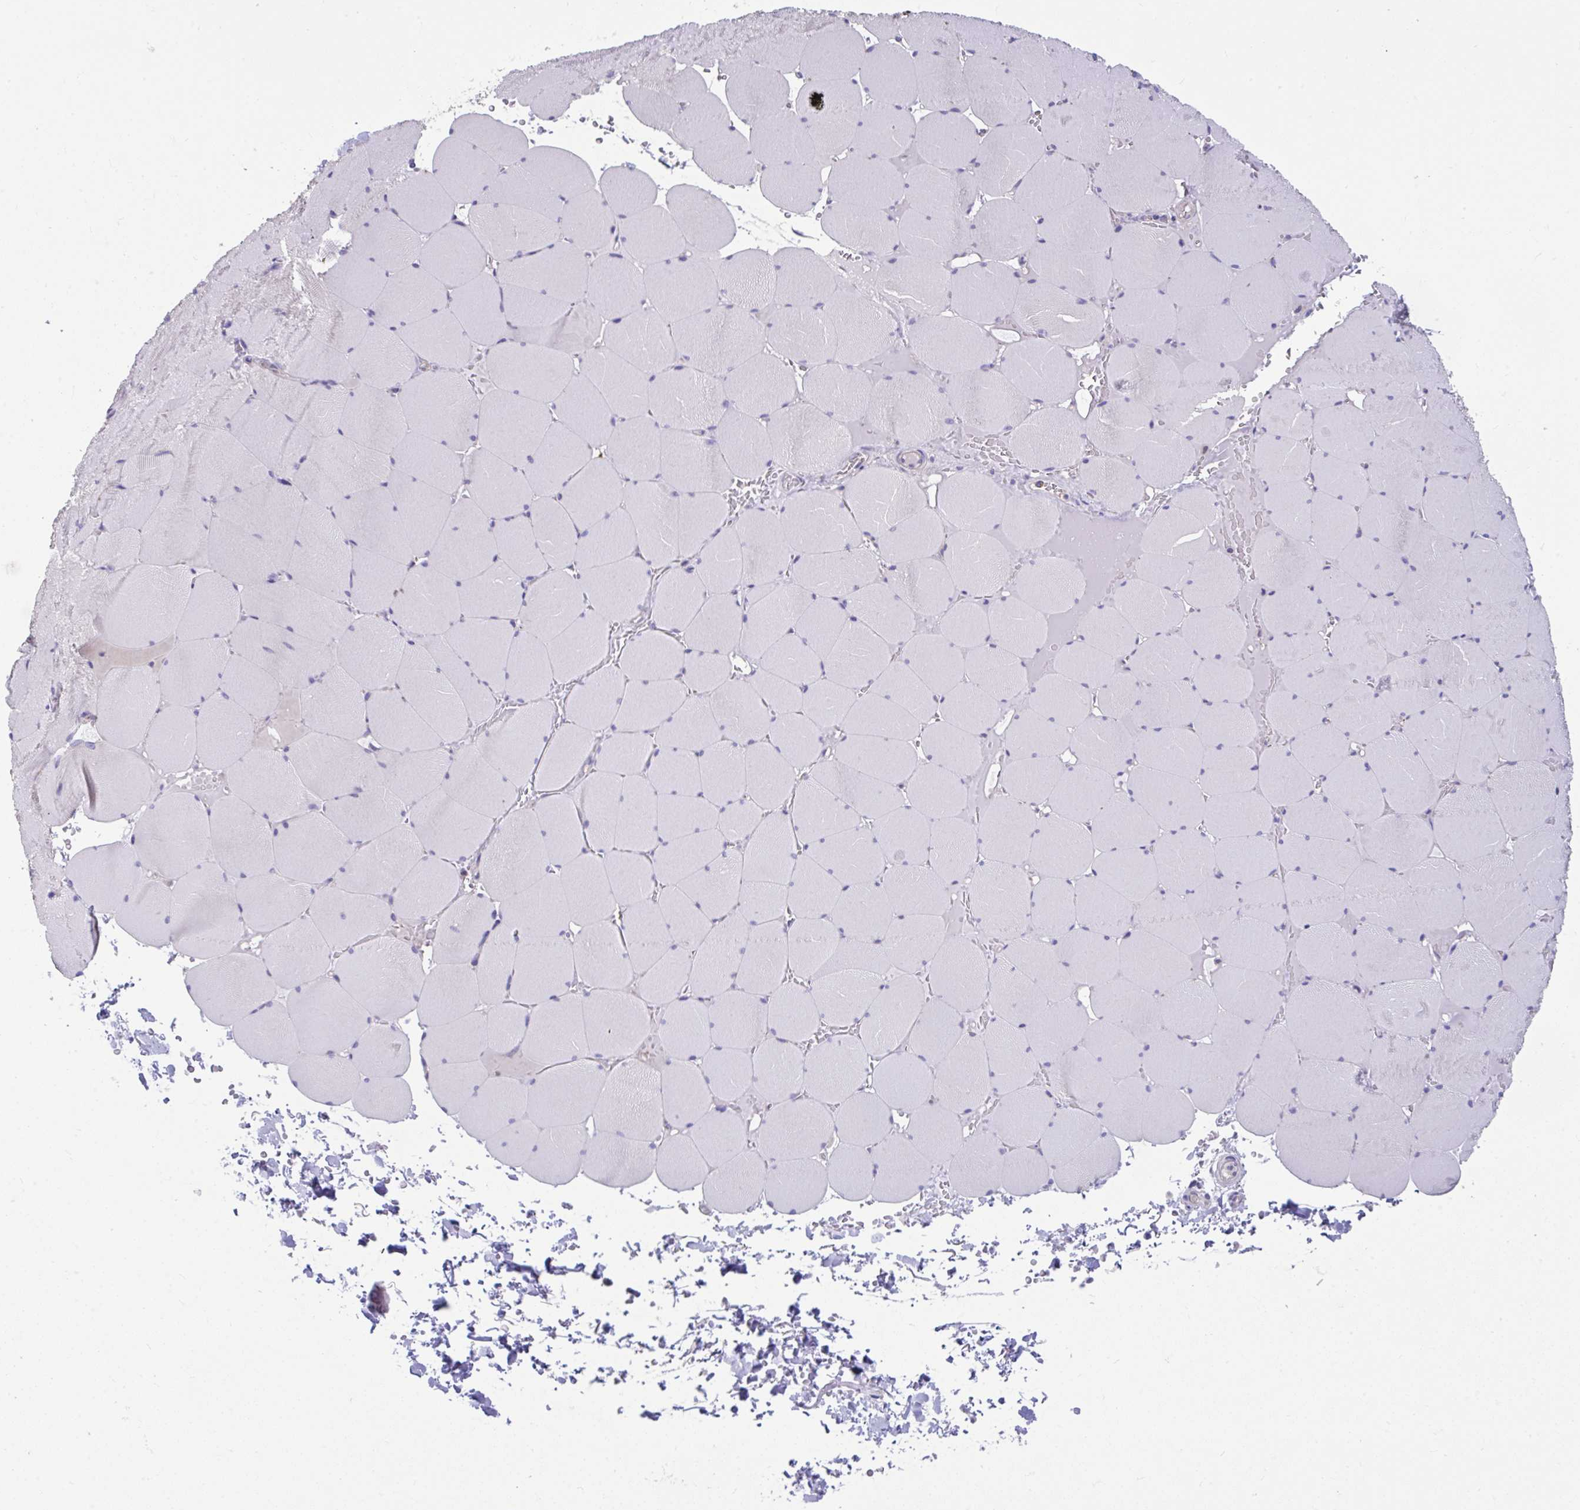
{"staining": {"intensity": "negative", "quantity": "none", "location": "none"}, "tissue": "skeletal muscle", "cell_type": "Myocytes", "image_type": "normal", "snomed": [{"axis": "morphology", "description": "Normal tissue, NOS"}, {"axis": "topography", "description": "Skeletal muscle"}, {"axis": "topography", "description": "Head-Neck"}], "caption": "Human skeletal muscle stained for a protein using immunohistochemistry (IHC) displays no positivity in myocytes.", "gene": "PCDHB7", "patient": {"sex": "male", "age": 66}}